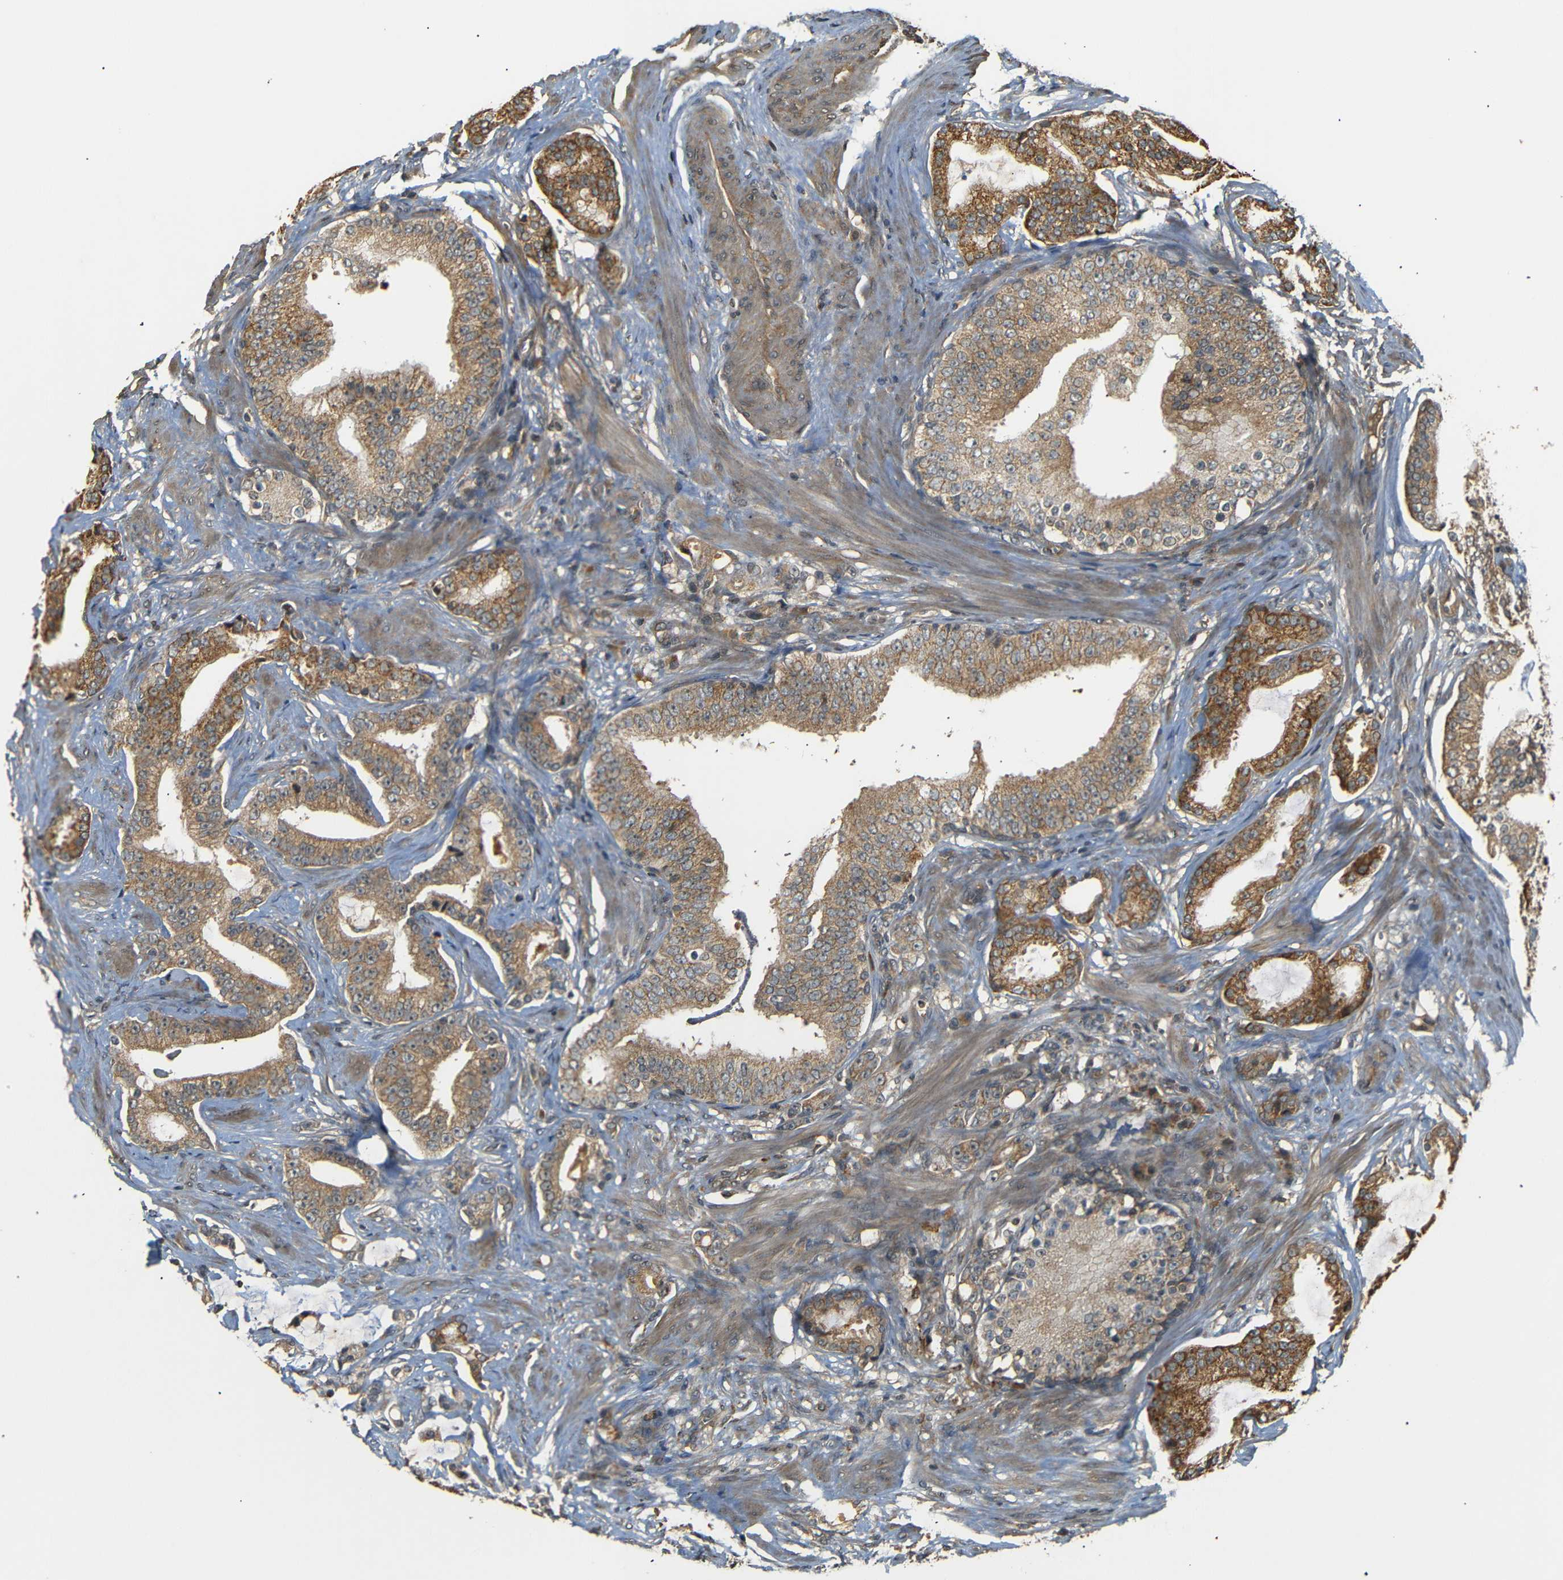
{"staining": {"intensity": "moderate", "quantity": ">75%", "location": "cytoplasmic/membranous"}, "tissue": "prostate cancer", "cell_type": "Tumor cells", "image_type": "cancer", "snomed": [{"axis": "morphology", "description": "Adenocarcinoma, Low grade"}, {"axis": "topography", "description": "Prostate"}], "caption": "A high-resolution micrograph shows immunohistochemistry (IHC) staining of prostate adenocarcinoma (low-grade), which displays moderate cytoplasmic/membranous staining in approximately >75% of tumor cells. The staining was performed using DAB (3,3'-diaminobenzidine) to visualize the protein expression in brown, while the nuclei were stained in blue with hematoxylin (Magnification: 20x).", "gene": "TANK", "patient": {"sex": "male", "age": 58}}